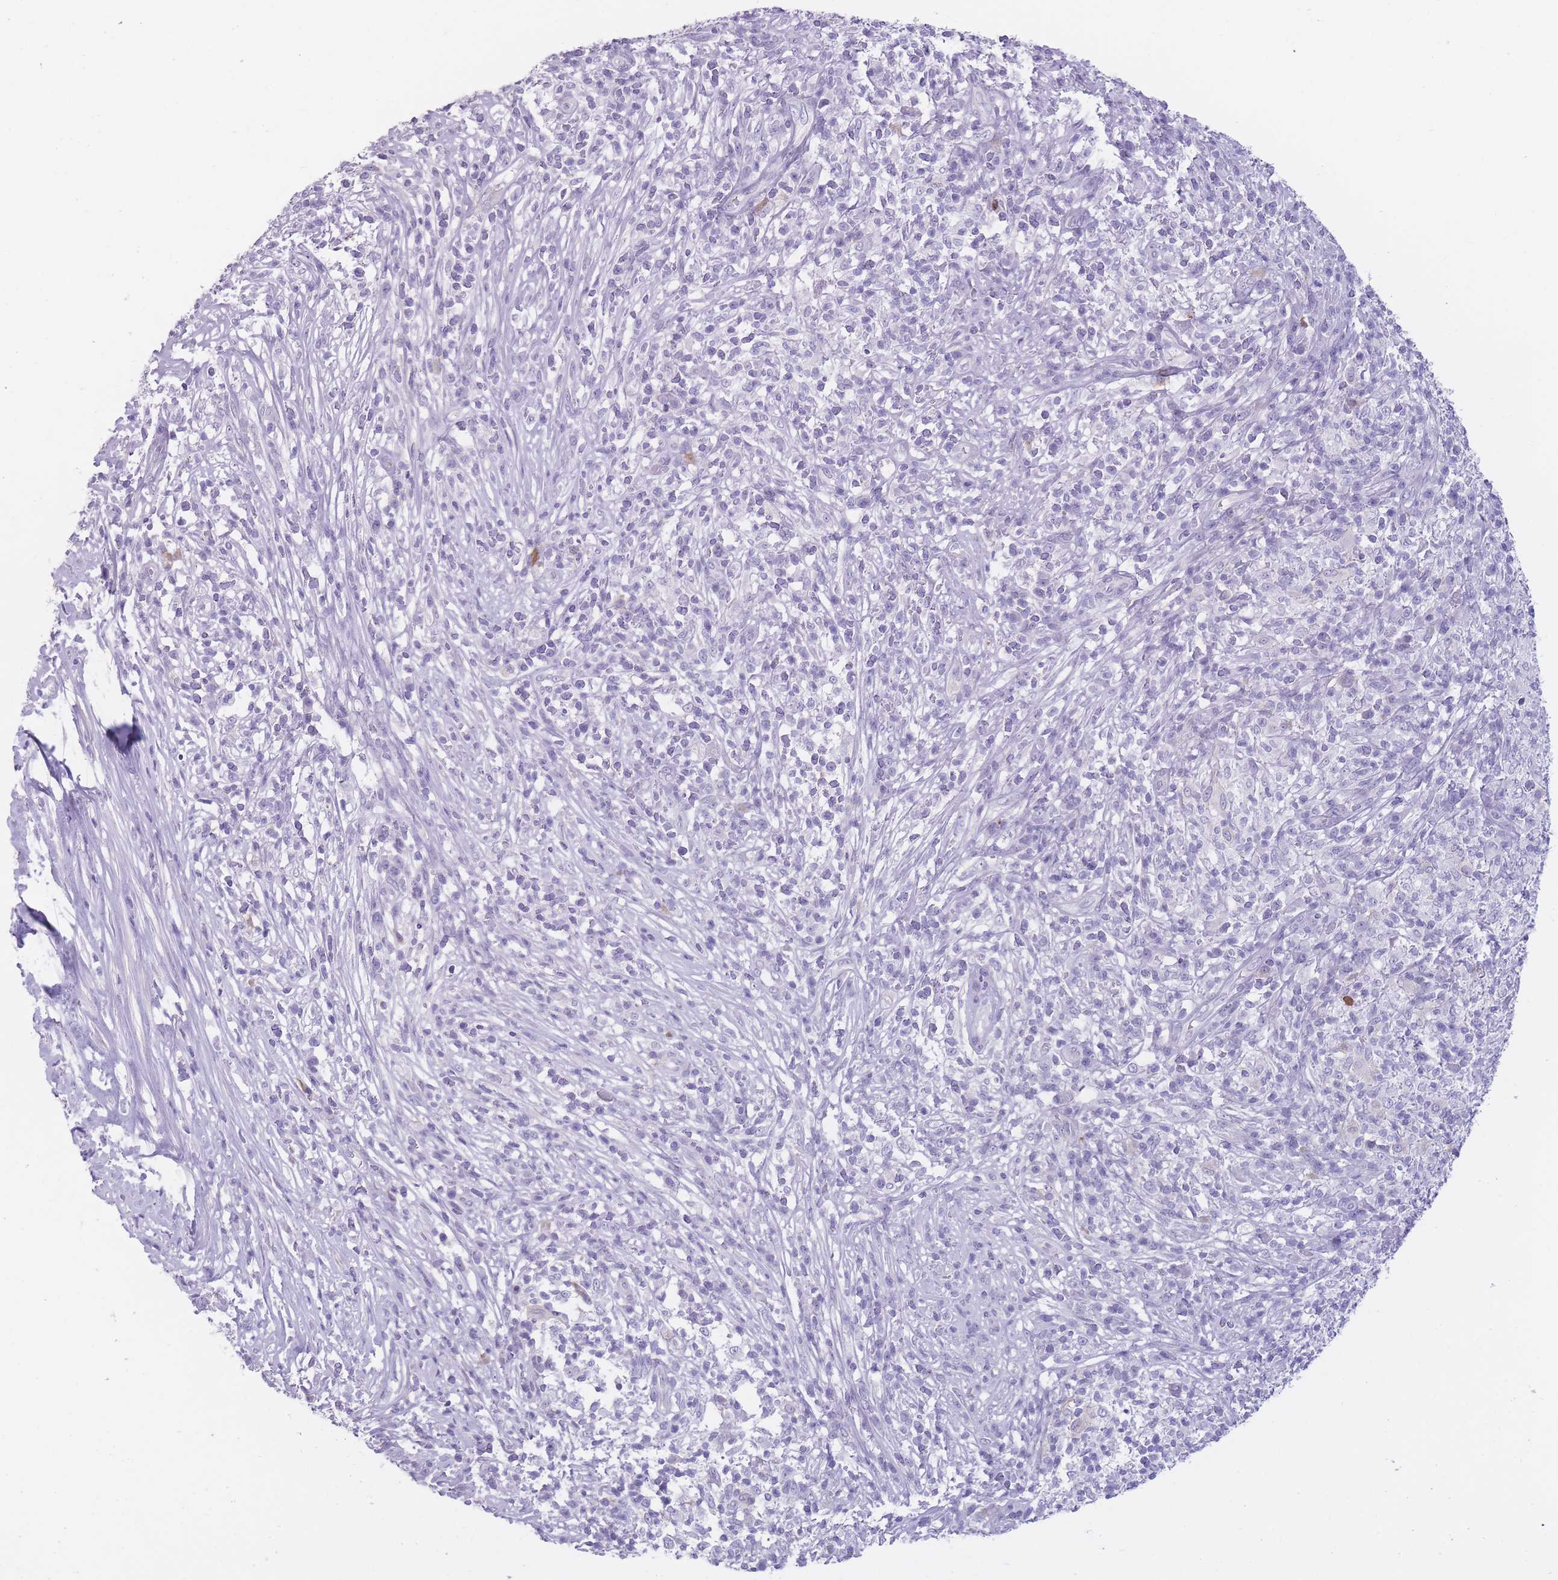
{"staining": {"intensity": "negative", "quantity": "none", "location": "none"}, "tissue": "melanoma", "cell_type": "Tumor cells", "image_type": "cancer", "snomed": [{"axis": "morphology", "description": "Malignant melanoma, NOS"}, {"axis": "topography", "description": "Skin"}], "caption": "IHC image of malignant melanoma stained for a protein (brown), which exhibits no positivity in tumor cells.", "gene": "DCANP1", "patient": {"sex": "male", "age": 66}}